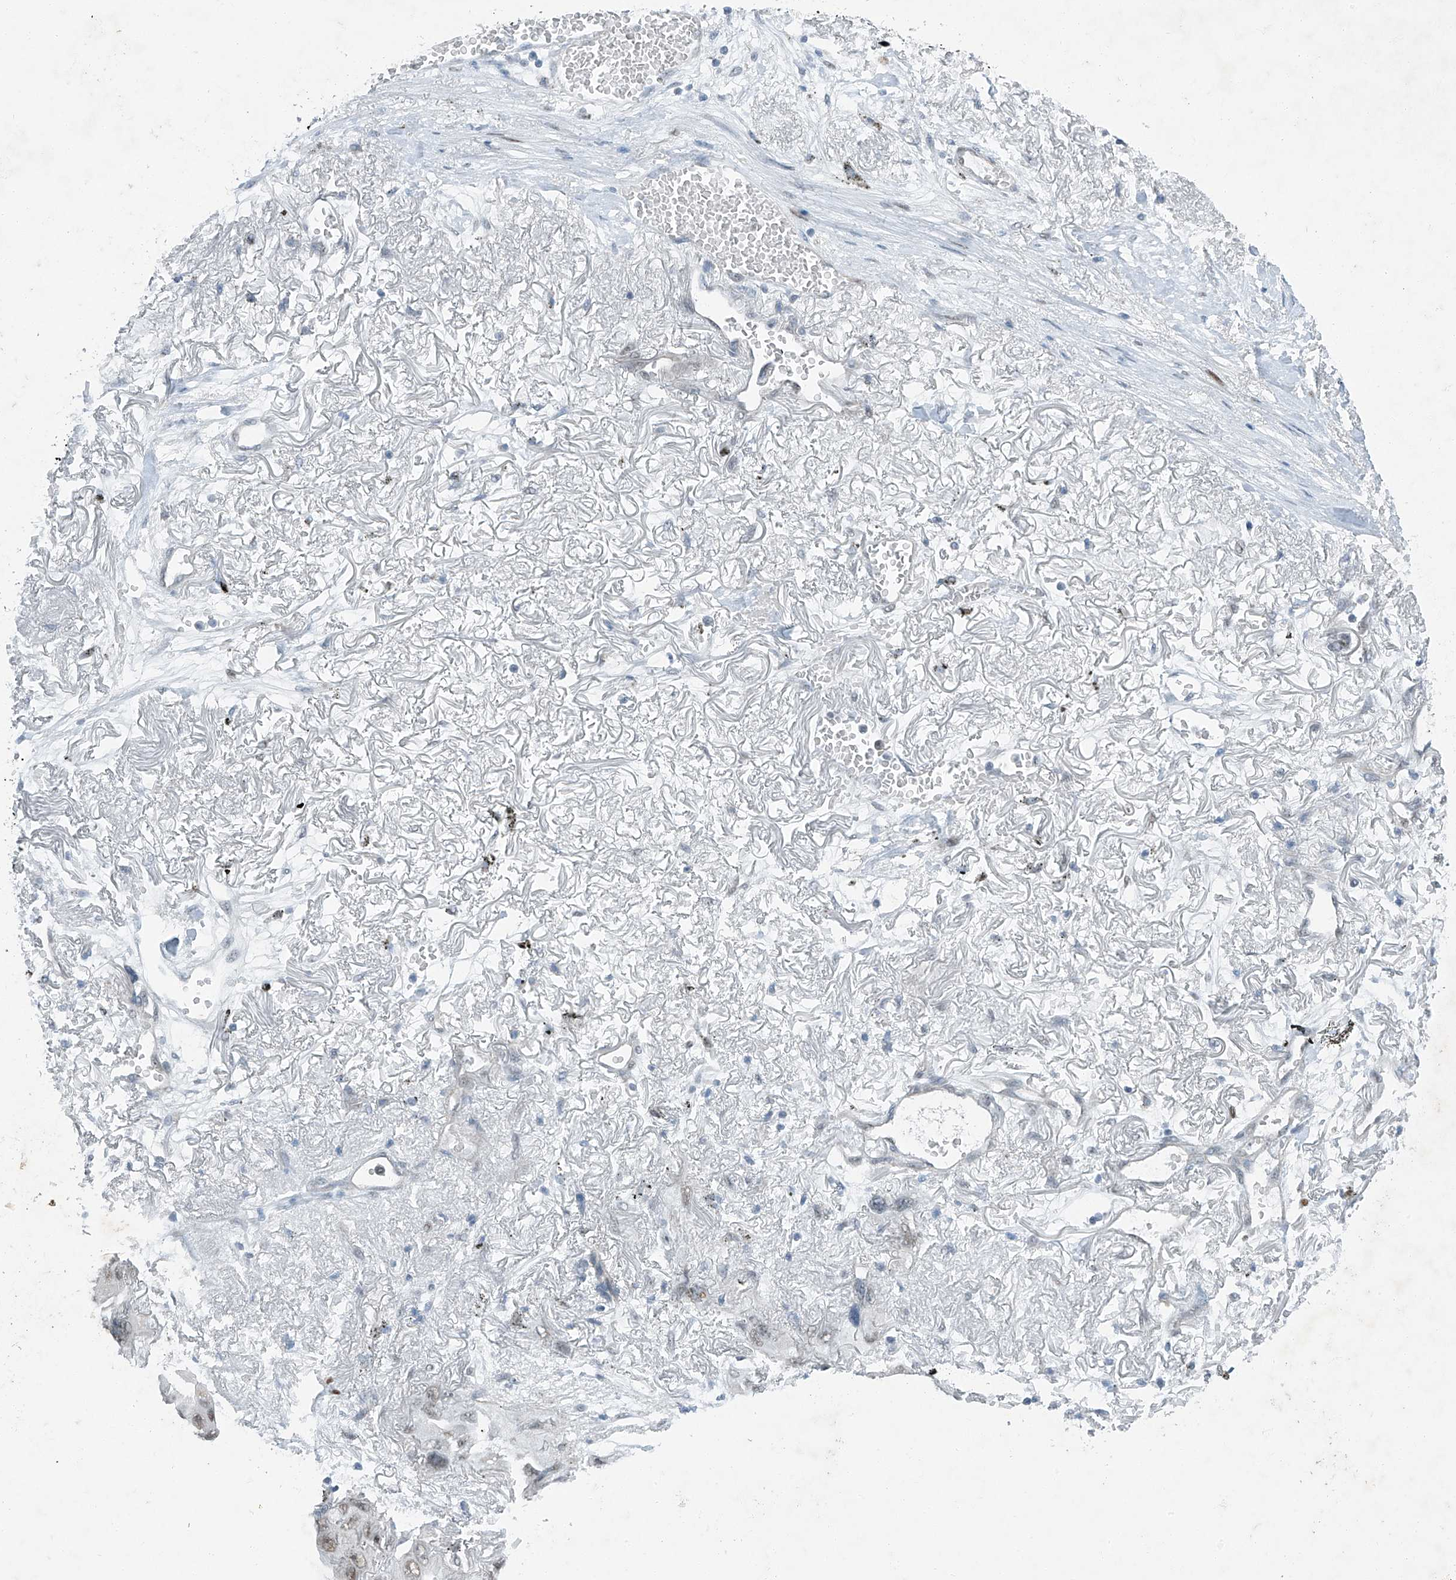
{"staining": {"intensity": "moderate", "quantity": "<25%", "location": "nuclear"}, "tissue": "lung cancer", "cell_type": "Tumor cells", "image_type": "cancer", "snomed": [{"axis": "morphology", "description": "Squamous cell carcinoma, NOS"}, {"axis": "topography", "description": "Lung"}], "caption": "Brown immunohistochemical staining in human squamous cell carcinoma (lung) exhibits moderate nuclear staining in approximately <25% of tumor cells. Immunohistochemistry (ihc) stains the protein in brown and the nuclei are stained blue.", "gene": "TAF8", "patient": {"sex": "female", "age": 73}}